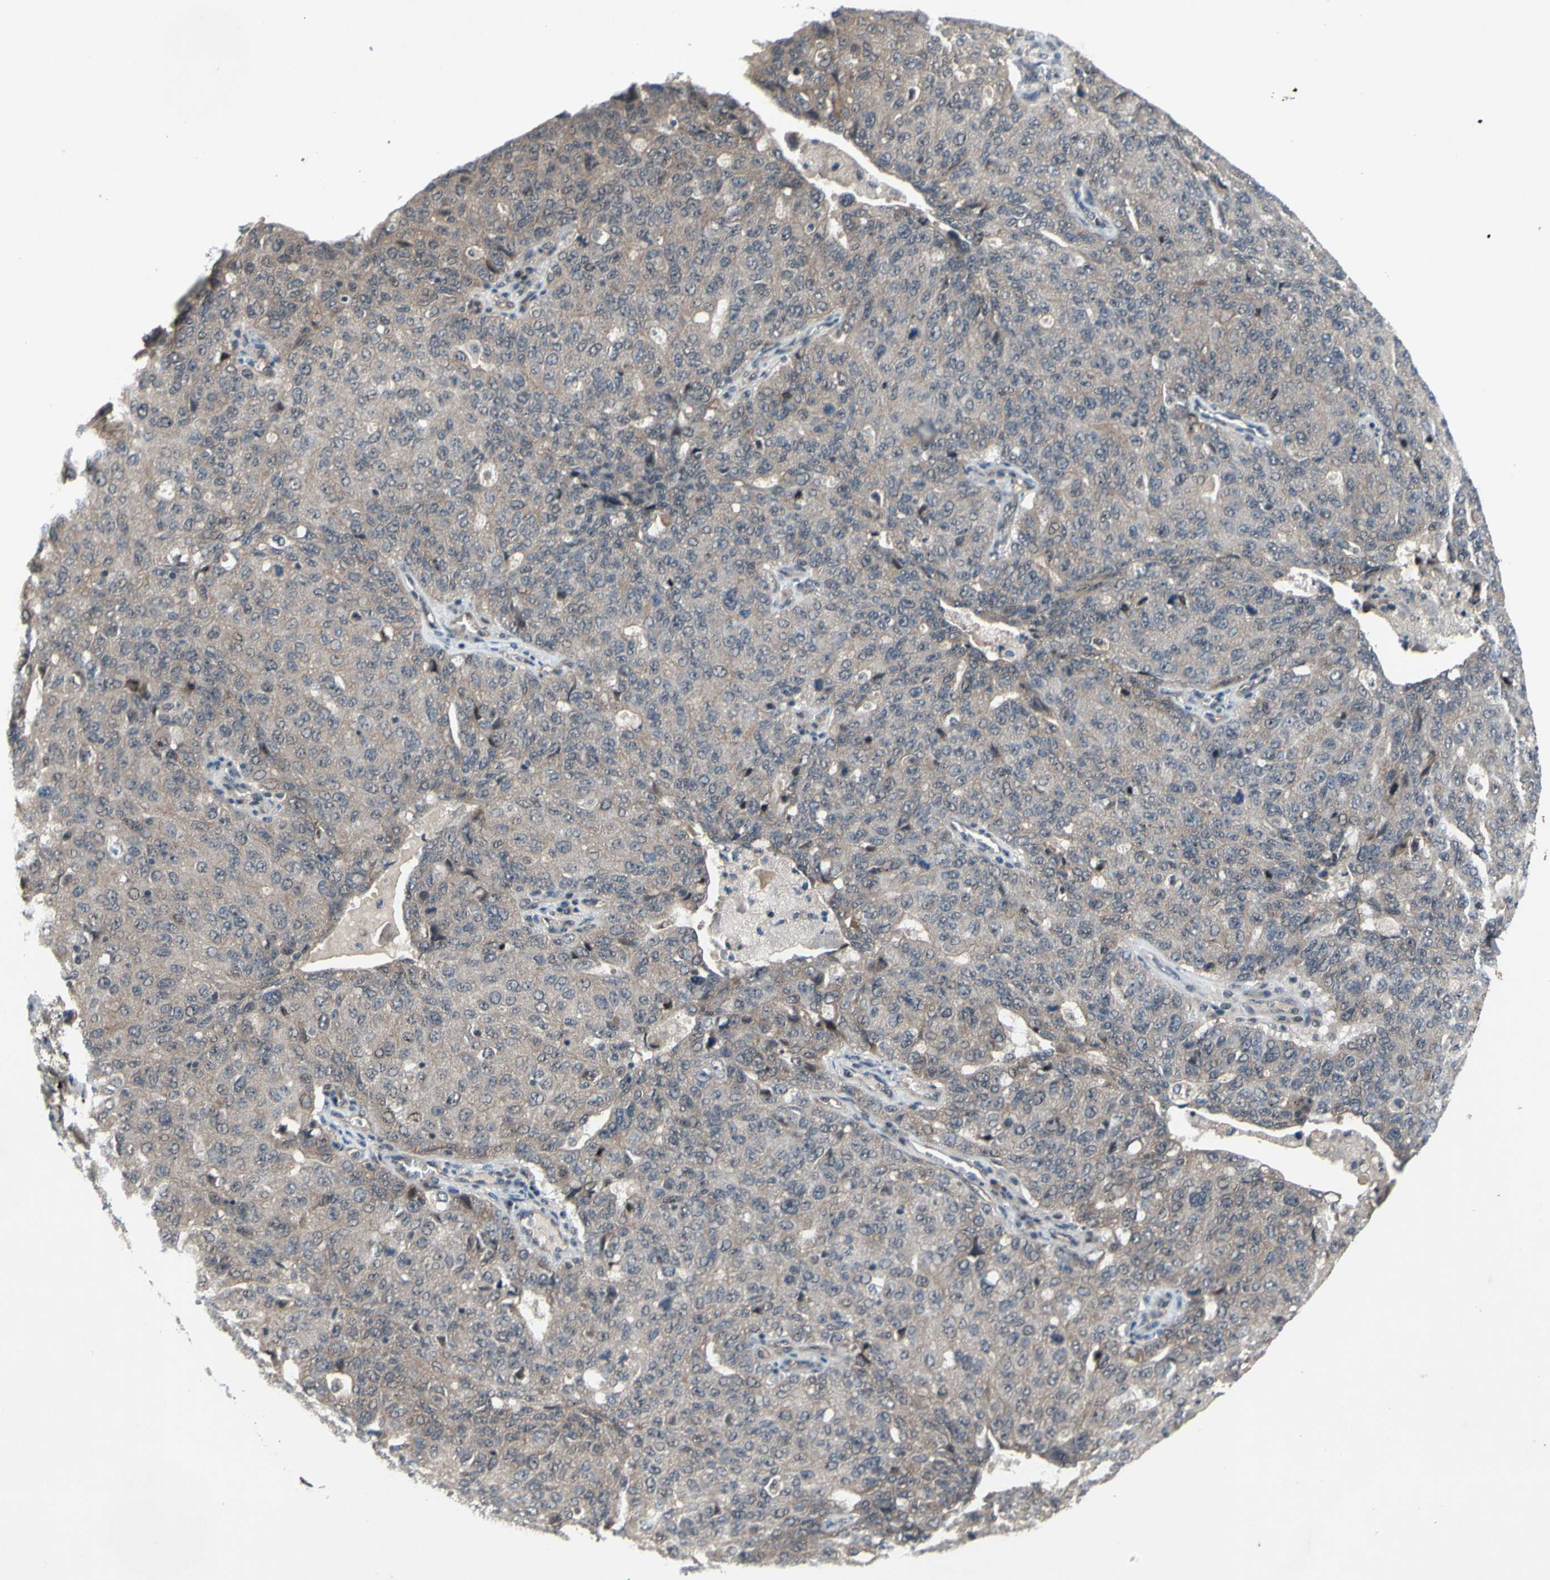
{"staining": {"intensity": "weak", "quantity": ">75%", "location": "cytoplasmic/membranous"}, "tissue": "ovarian cancer", "cell_type": "Tumor cells", "image_type": "cancer", "snomed": [{"axis": "morphology", "description": "Carcinoma, endometroid"}, {"axis": "topography", "description": "Ovary"}], "caption": "Immunohistochemical staining of ovarian endometroid carcinoma demonstrates low levels of weak cytoplasmic/membranous protein expression in about >75% of tumor cells.", "gene": "TRDMT1", "patient": {"sex": "female", "age": 62}}